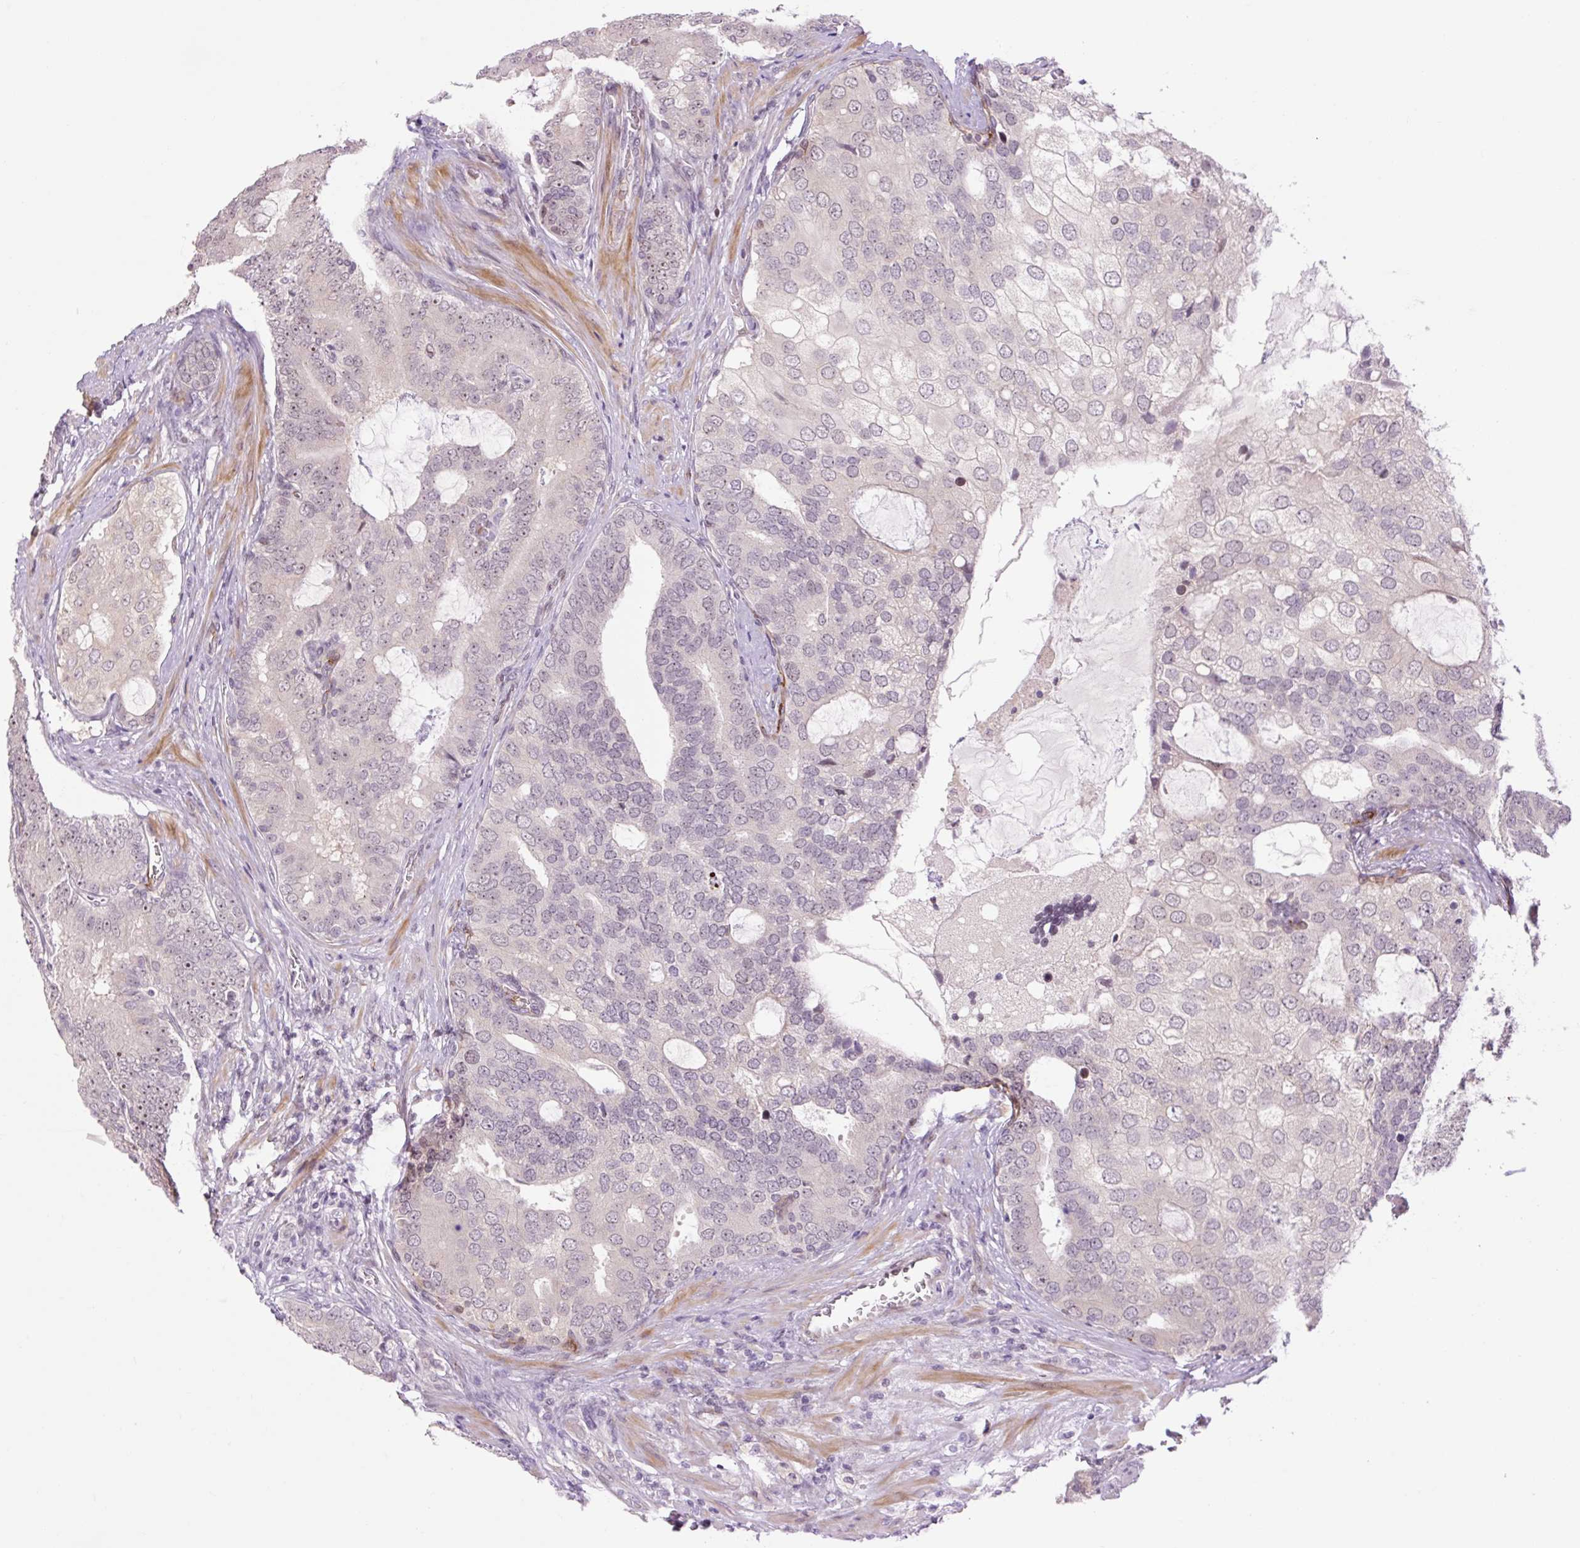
{"staining": {"intensity": "weak", "quantity": "<25%", "location": "nuclear"}, "tissue": "prostate cancer", "cell_type": "Tumor cells", "image_type": "cancer", "snomed": [{"axis": "morphology", "description": "Adenocarcinoma, High grade"}, {"axis": "topography", "description": "Prostate"}], "caption": "High power microscopy micrograph of an immunohistochemistry micrograph of prostate cancer (high-grade adenocarcinoma), revealing no significant expression in tumor cells. (DAB IHC visualized using brightfield microscopy, high magnification).", "gene": "ZNF417", "patient": {"sex": "male", "age": 55}}